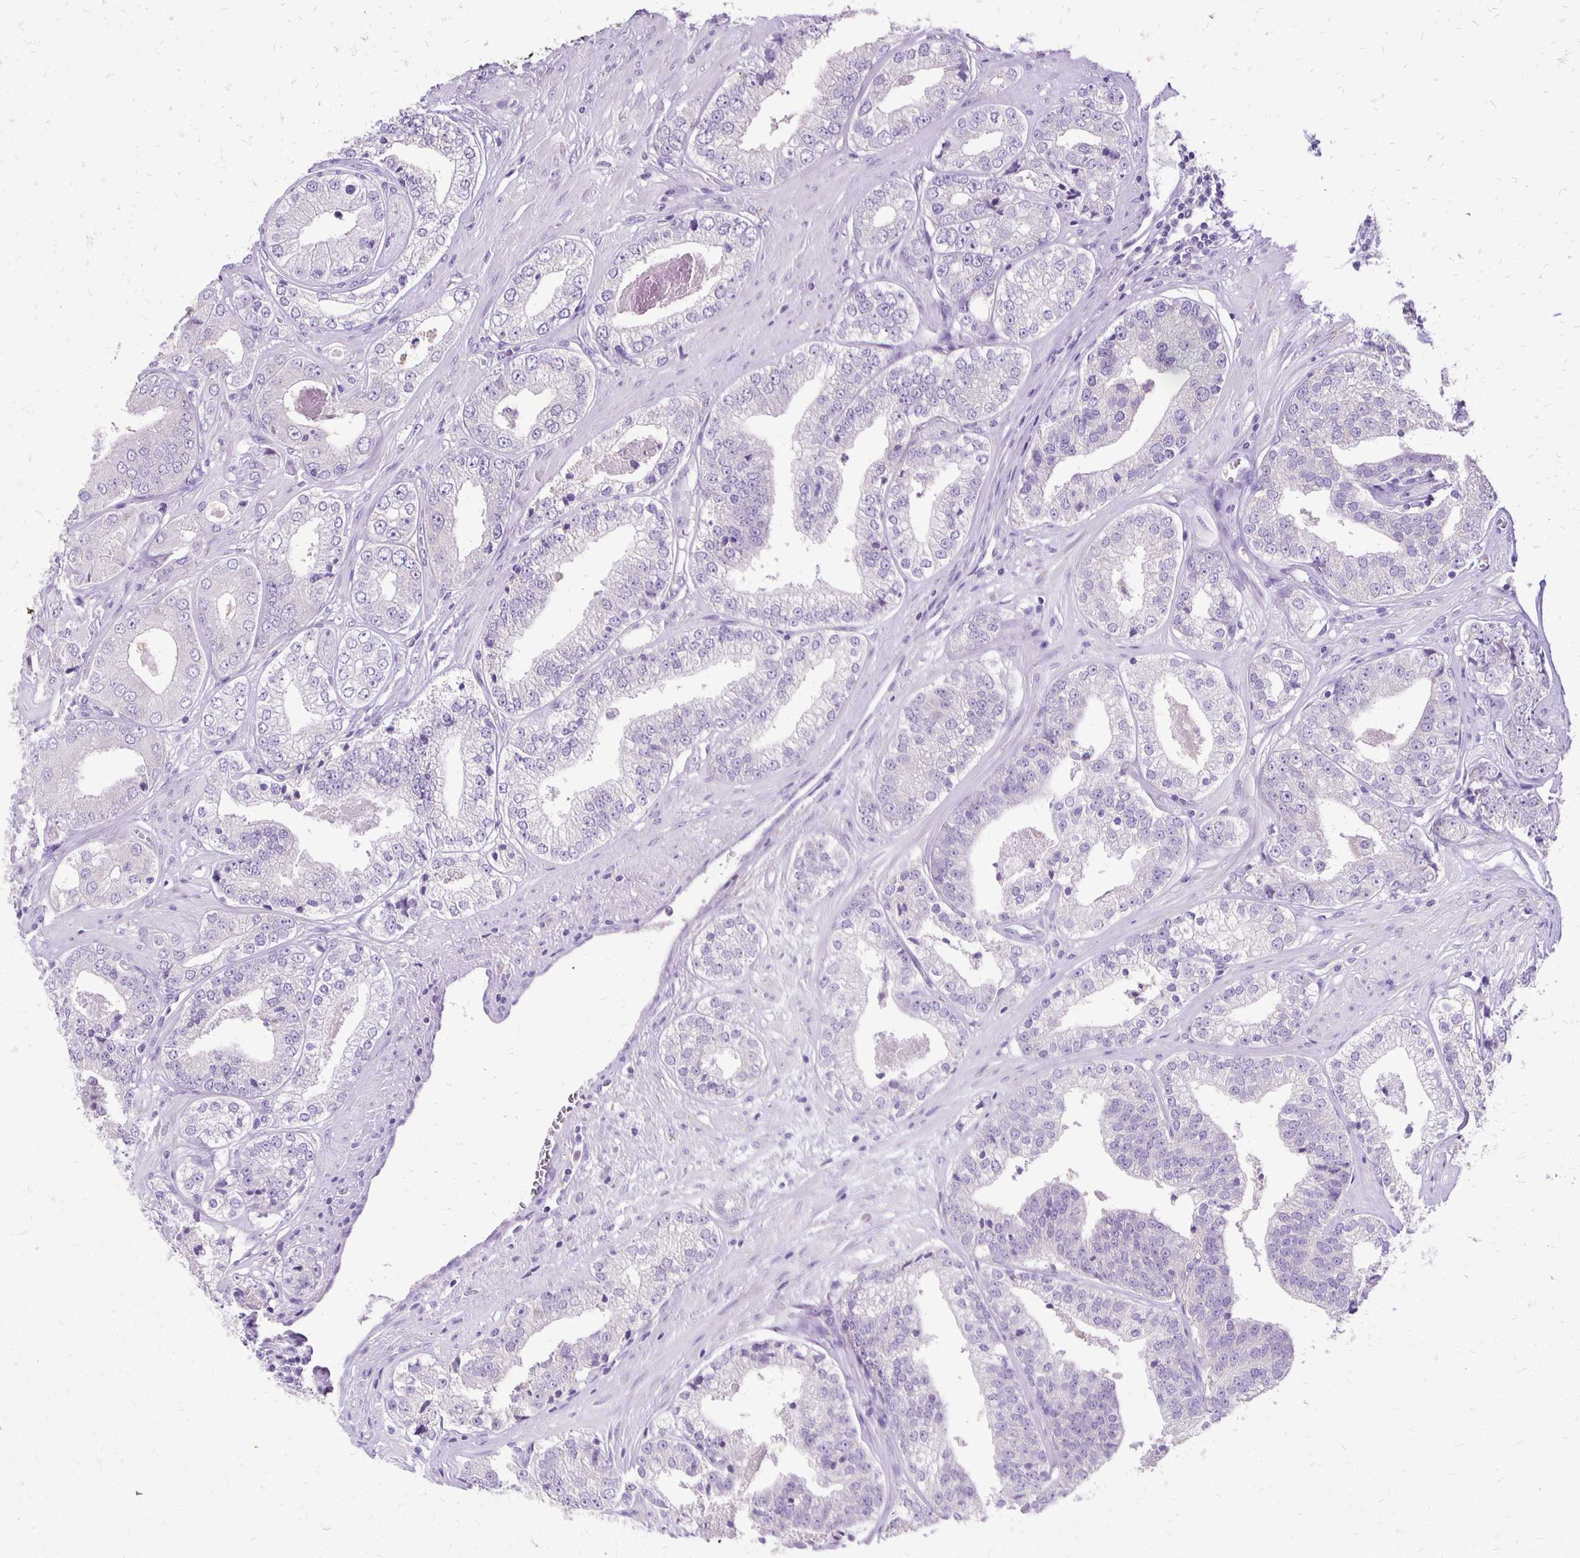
{"staining": {"intensity": "negative", "quantity": "none", "location": "none"}, "tissue": "prostate cancer", "cell_type": "Tumor cells", "image_type": "cancer", "snomed": [{"axis": "morphology", "description": "Adenocarcinoma, Low grade"}, {"axis": "topography", "description": "Prostate"}], "caption": "An immunohistochemistry (IHC) photomicrograph of prostate cancer (low-grade adenocarcinoma) is shown. There is no staining in tumor cells of prostate cancer (low-grade adenocarcinoma).", "gene": "ANKRD45", "patient": {"sex": "male", "age": 60}}